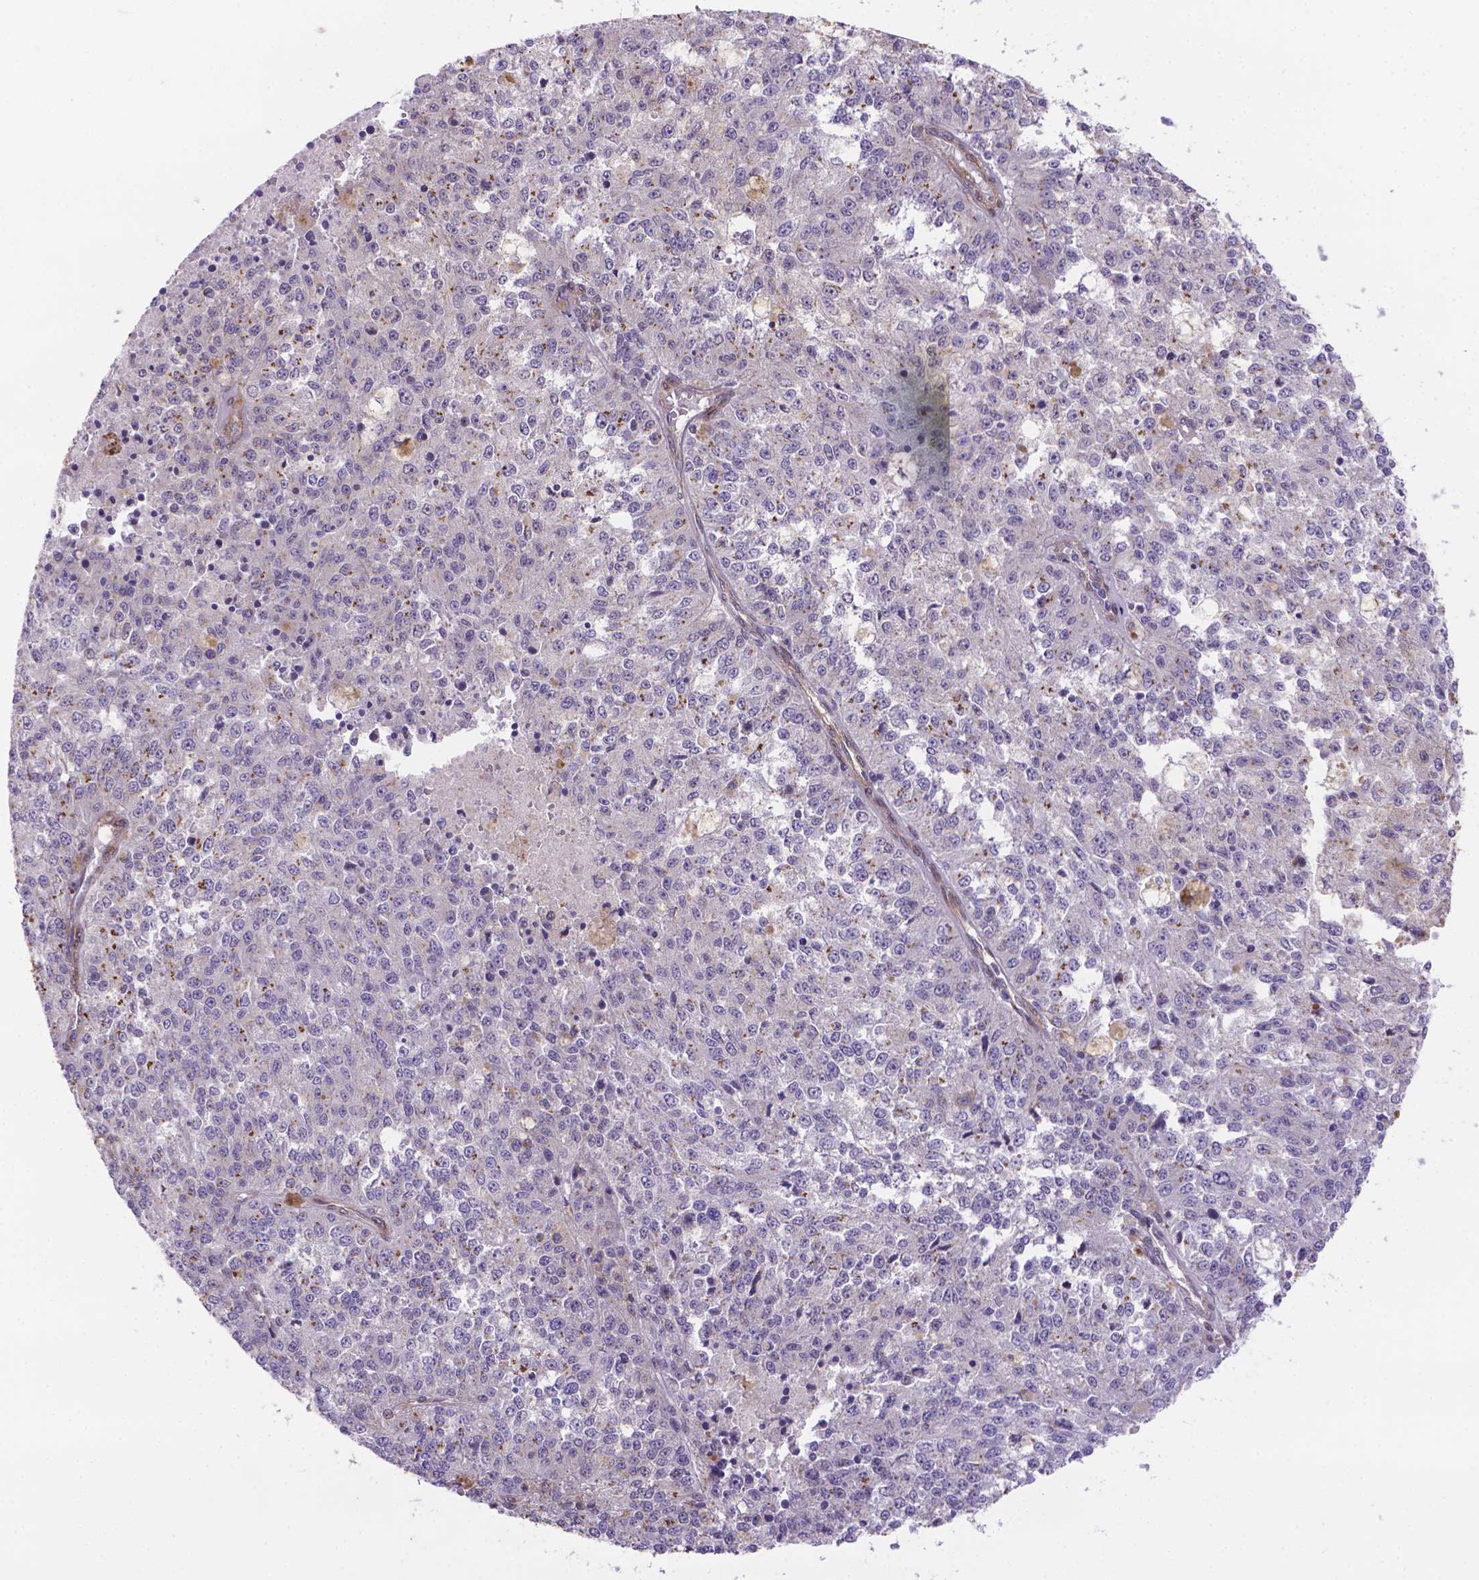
{"staining": {"intensity": "moderate", "quantity": "<25%", "location": "cytoplasmic/membranous"}, "tissue": "melanoma", "cell_type": "Tumor cells", "image_type": "cancer", "snomed": [{"axis": "morphology", "description": "Malignant melanoma, Metastatic site"}, {"axis": "topography", "description": "Lymph node"}], "caption": "Melanoma stained with a protein marker exhibits moderate staining in tumor cells.", "gene": "YAP1", "patient": {"sex": "female", "age": 64}}